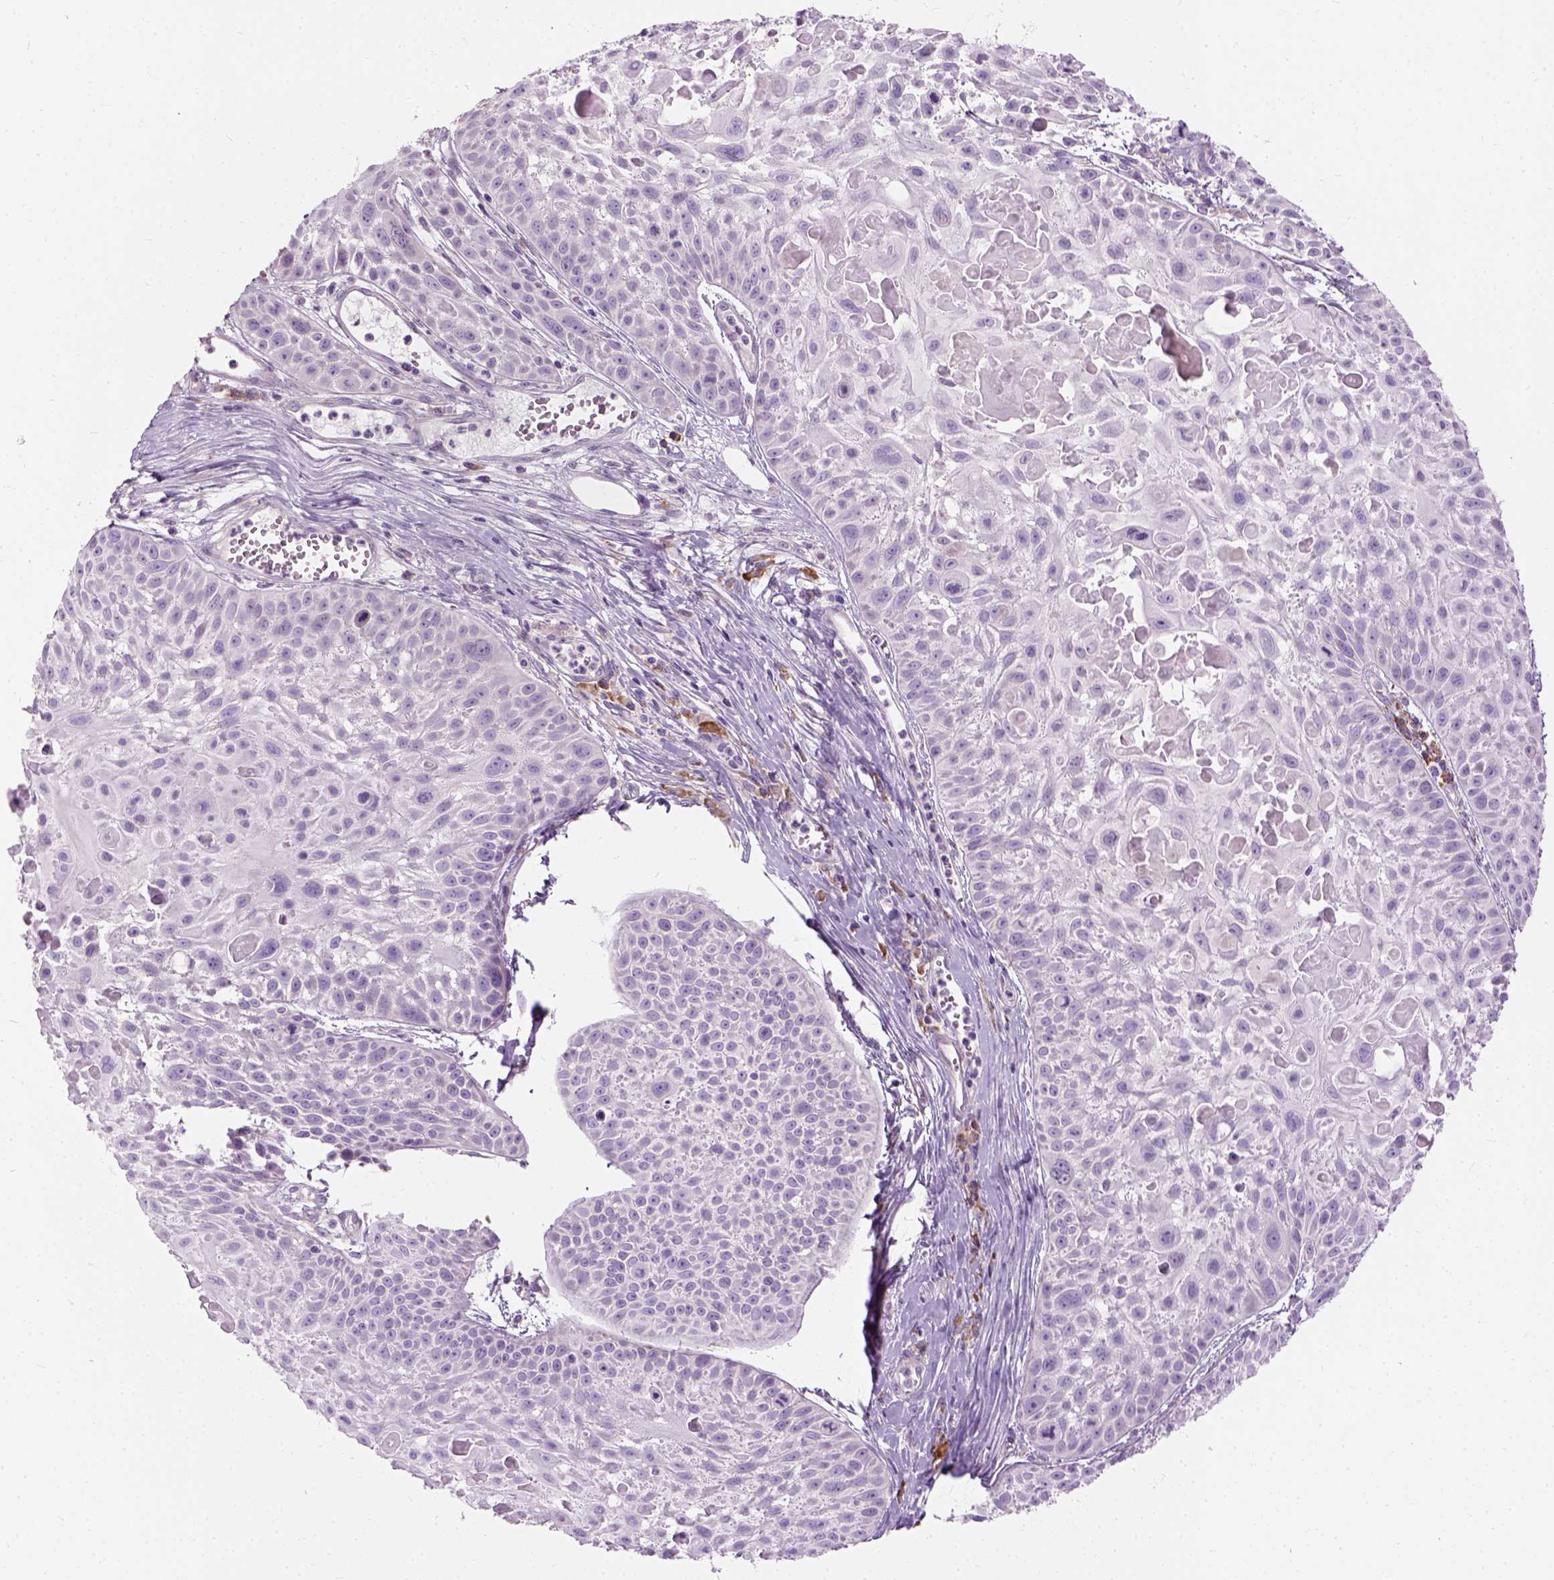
{"staining": {"intensity": "negative", "quantity": "none", "location": "none"}, "tissue": "skin cancer", "cell_type": "Tumor cells", "image_type": "cancer", "snomed": [{"axis": "morphology", "description": "Squamous cell carcinoma, NOS"}, {"axis": "topography", "description": "Skin"}, {"axis": "topography", "description": "Anal"}], "caption": "This is a photomicrograph of immunohistochemistry (IHC) staining of squamous cell carcinoma (skin), which shows no positivity in tumor cells.", "gene": "TRIM72", "patient": {"sex": "female", "age": 75}}